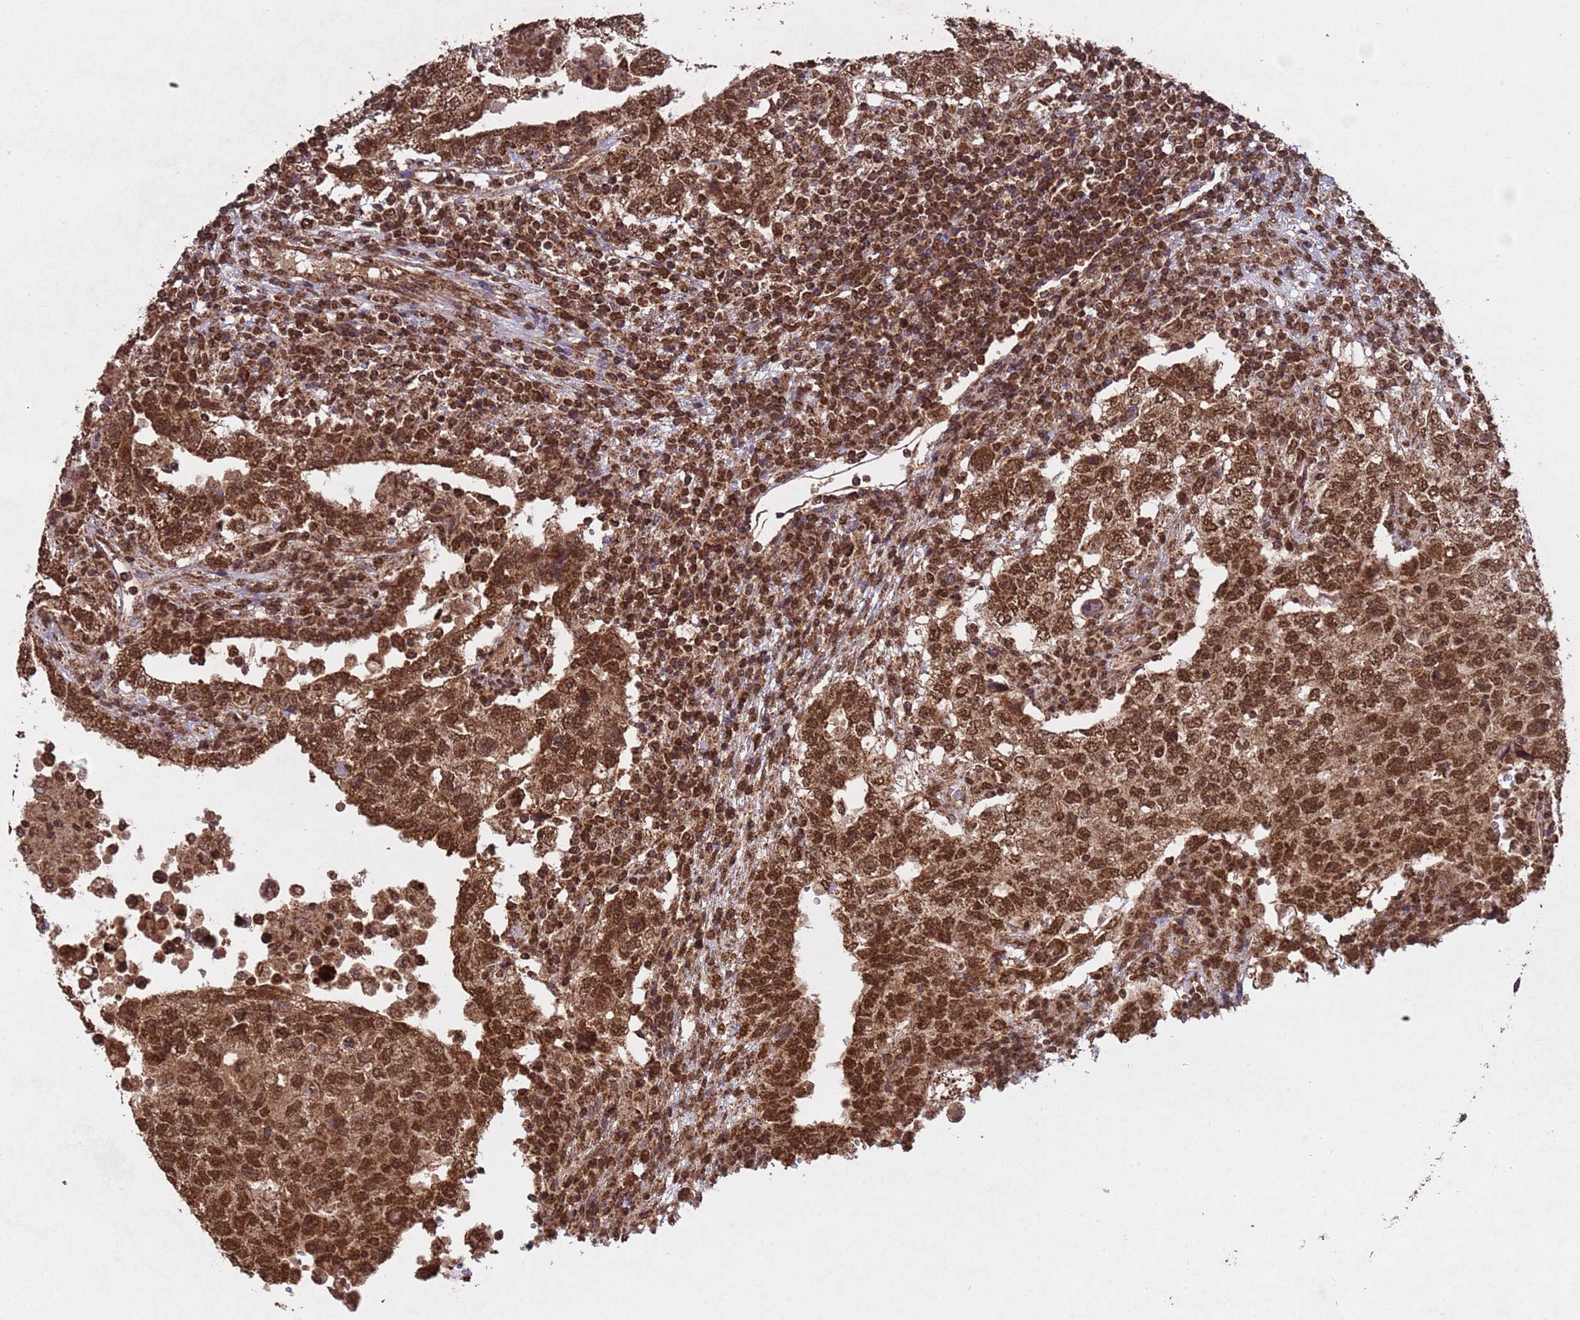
{"staining": {"intensity": "strong", "quantity": ">75%", "location": "cytoplasmic/membranous,nuclear"}, "tissue": "testis cancer", "cell_type": "Tumor cells", "image_type": "cancer", "snomed": [{"axis": "morphology", "description": "Carcinoma, Embryonal, NOS"}, {"axis": "topography", "description": "Testis"}], "caption": "Strong cytoplasmic/membranous and nuclear positivity for a protein is appreciated in approximately >75% of tumor cells of embryonal carcinoma (testis) using IHC.", "gene": "HDAC10", "patient": {"sex": "male", "age": 26}}